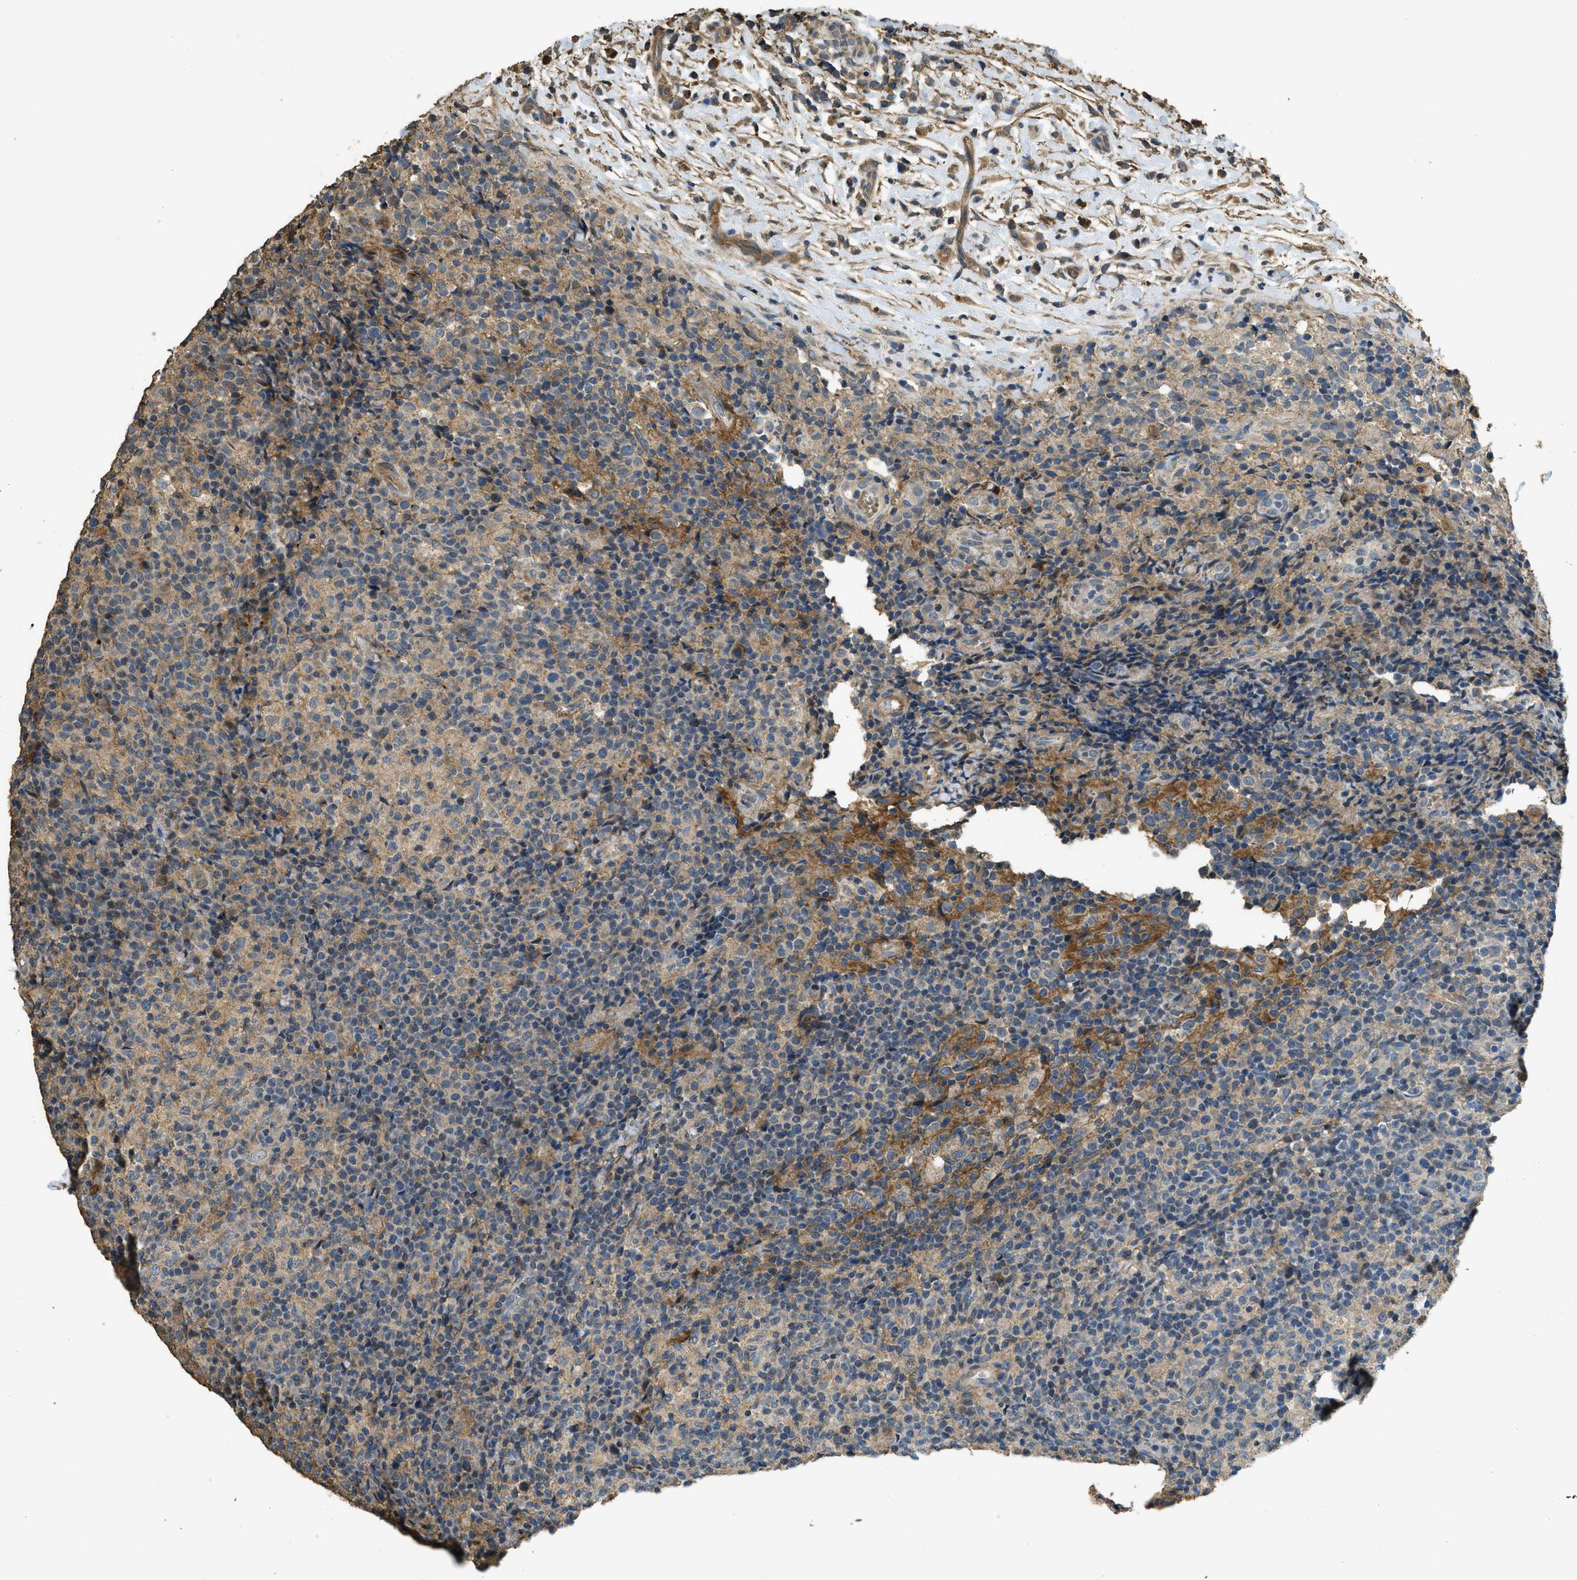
{"staining": {"intensity": "moderate", "quantity": "<25%", "location": "cytoplasmic/membranous"}, "tissue": "lymph node", "cell_type": "Germinal center cells", "image_type": "normal", "snomed": [{"axis": "morphology", "description": "Normal tissue, NOS"}, {"axis": "morphology", "description": "Inflammation, NOS"}, {"axis": "topography", "description": "Lymph node"}], "caption": "Lymph node stained for a protein displays moderate cytoplasmic/membranous positivity in germinal center cells.", "gene": "CD276", "patient": {"sex": "male", "age": 55}}